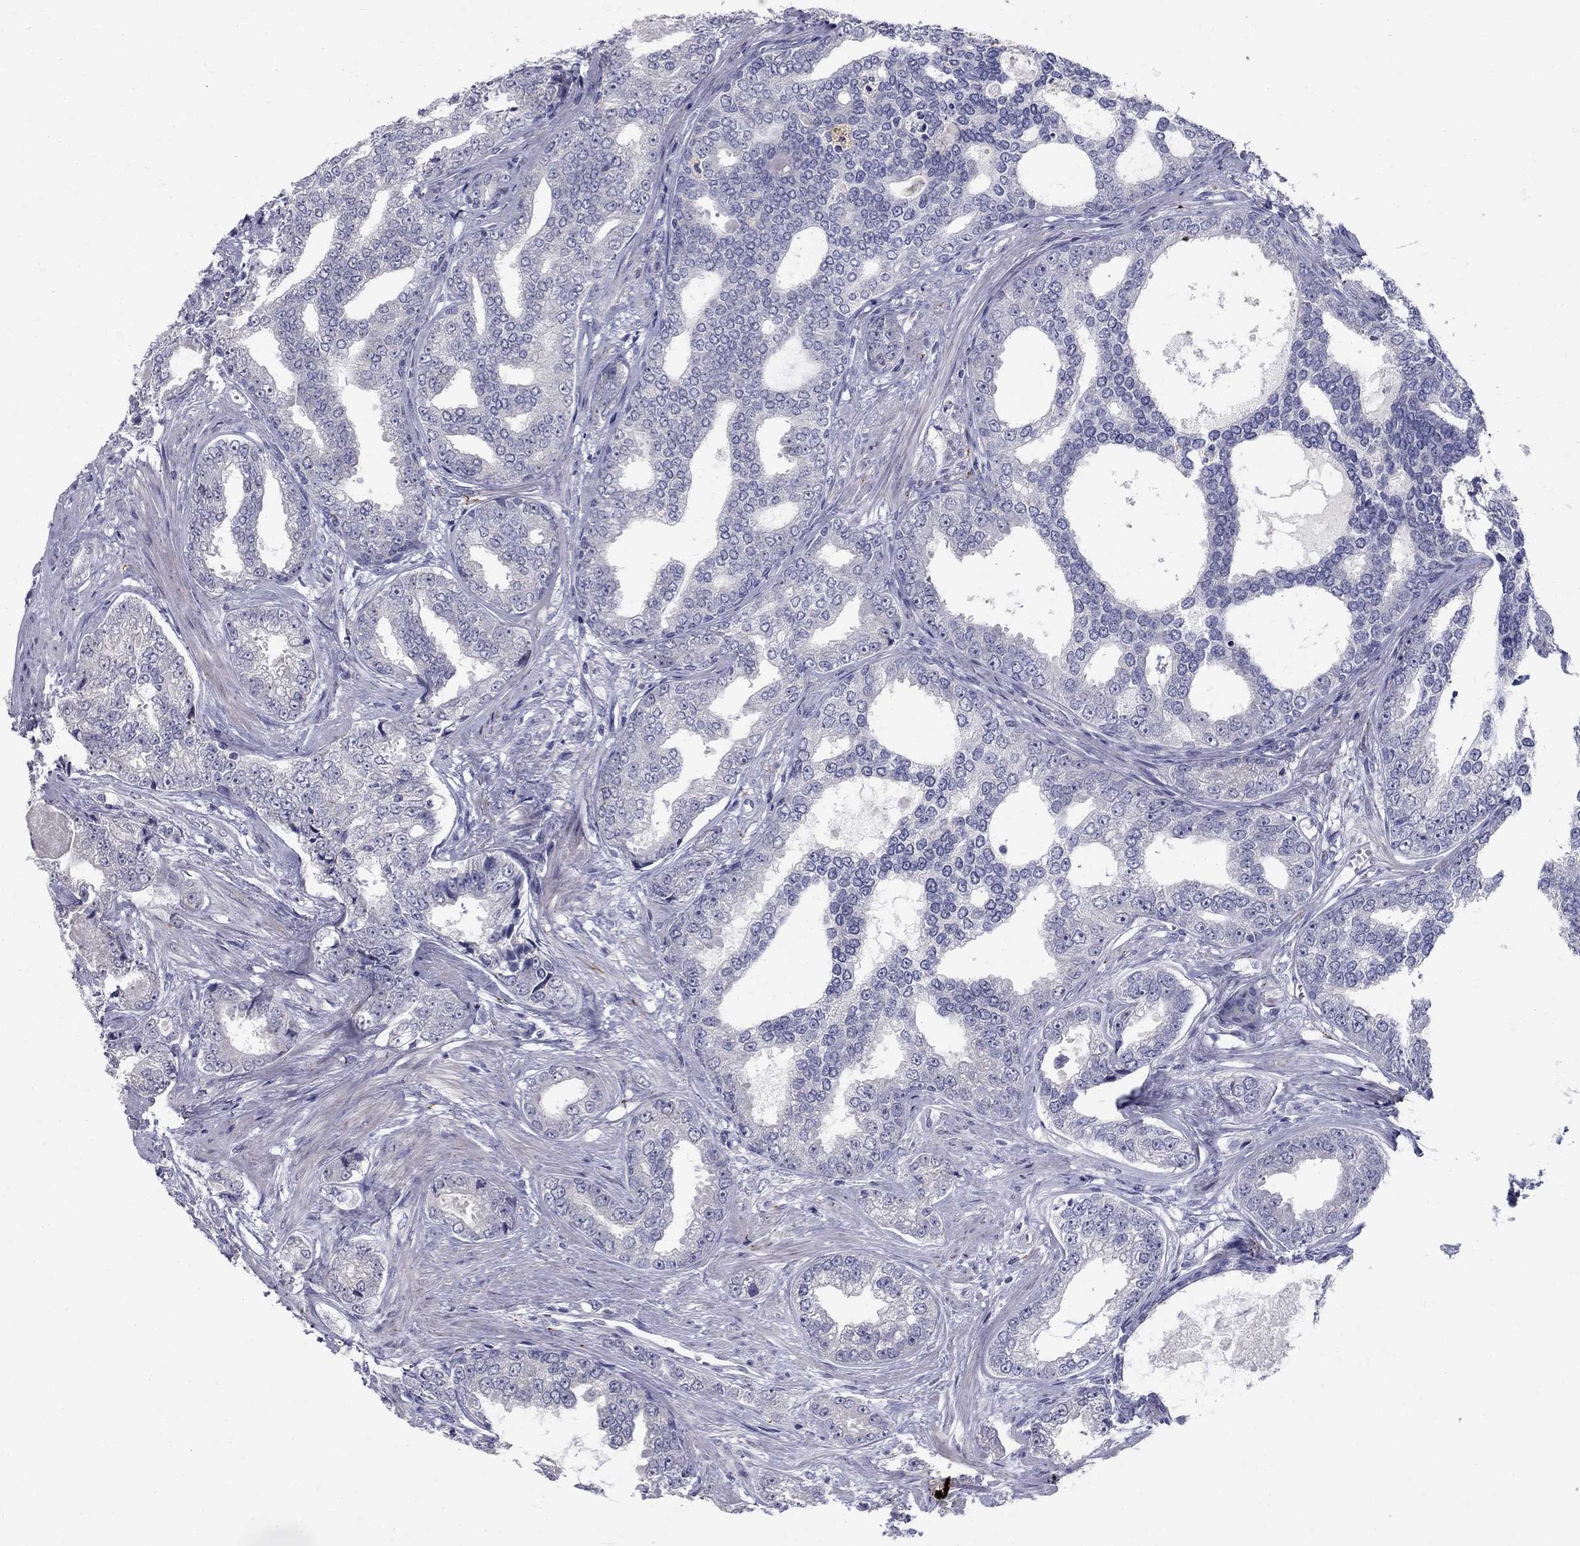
{"staining": {"intensity": "negative", "quantity": "none", "location": "none"}, "tissue": "prostate cancer", "cell_type": "Tumor cells", "image_type": "cancer", "snomed": [{"axis": "morphology", "description": "Adenocarcinoma, NOS"}, {"axis": "topography", "description": "Prostate"}], "caption": "This is an immunohistochemistry (IHC) histopathology image of human prostate cancer (adenocarcinoma). There is no expression in tumor cells.", "gene": "TP53TG5", "patient": {"sex": "male", "age": 67}}